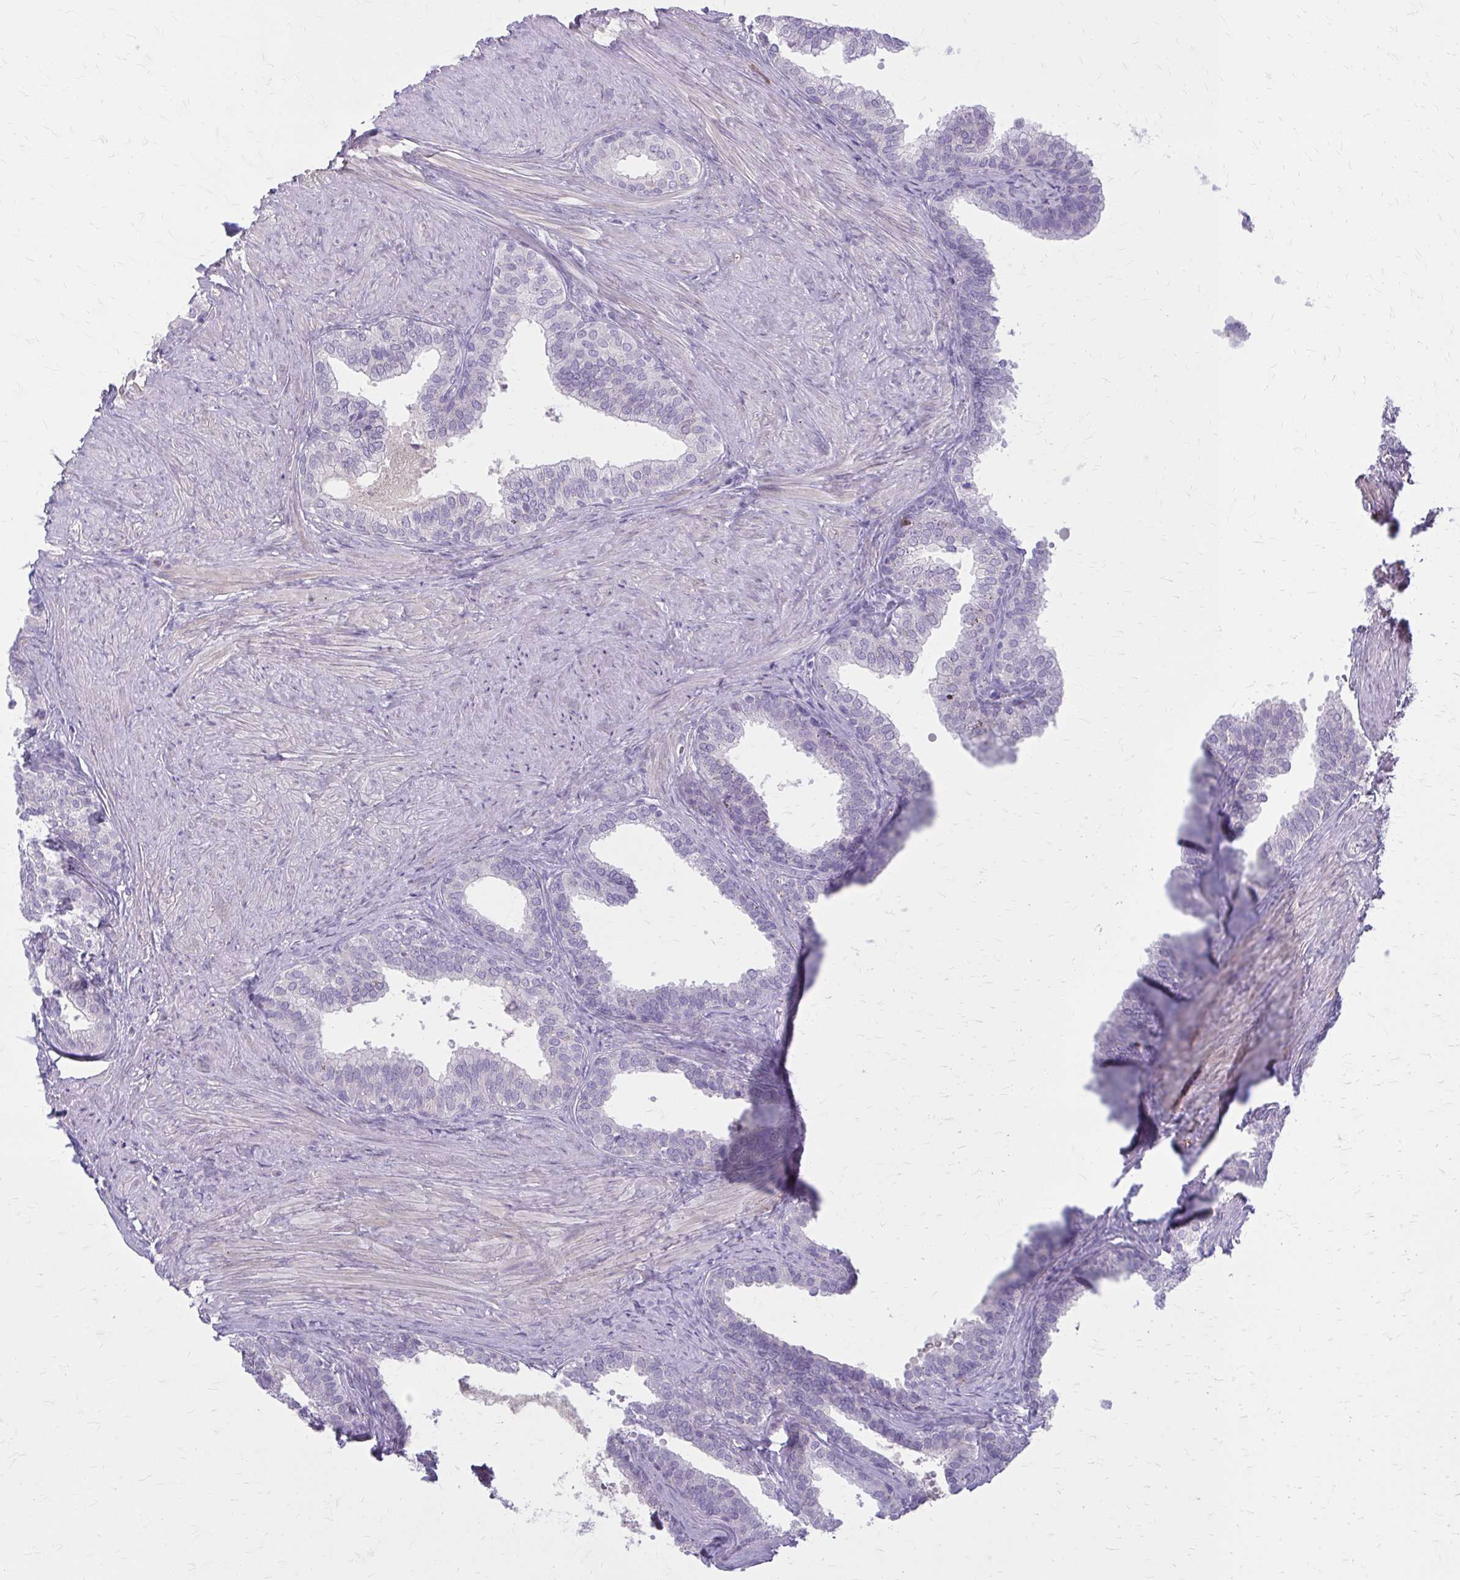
{"staining": {"intensity": "negative", "quantity": "none", "location": "none"}, "tissue": "prostate", "cell_type": "Glandular cells", "image_type": "normal", "snomed": [{"axis": "morphology", "description": "Normal tissue, NOS"}, {"axis": "topography", "description": "Prostate"}, {"axis": "topography", "description": "Peripheral nerve tissue"}], "caption": "DAB immunohistochemical staining of benign prostate reveals no significant positivity in glandular cells.", "gene": "SERPIND1", "patient": {"sex": "male", "age": 55}}